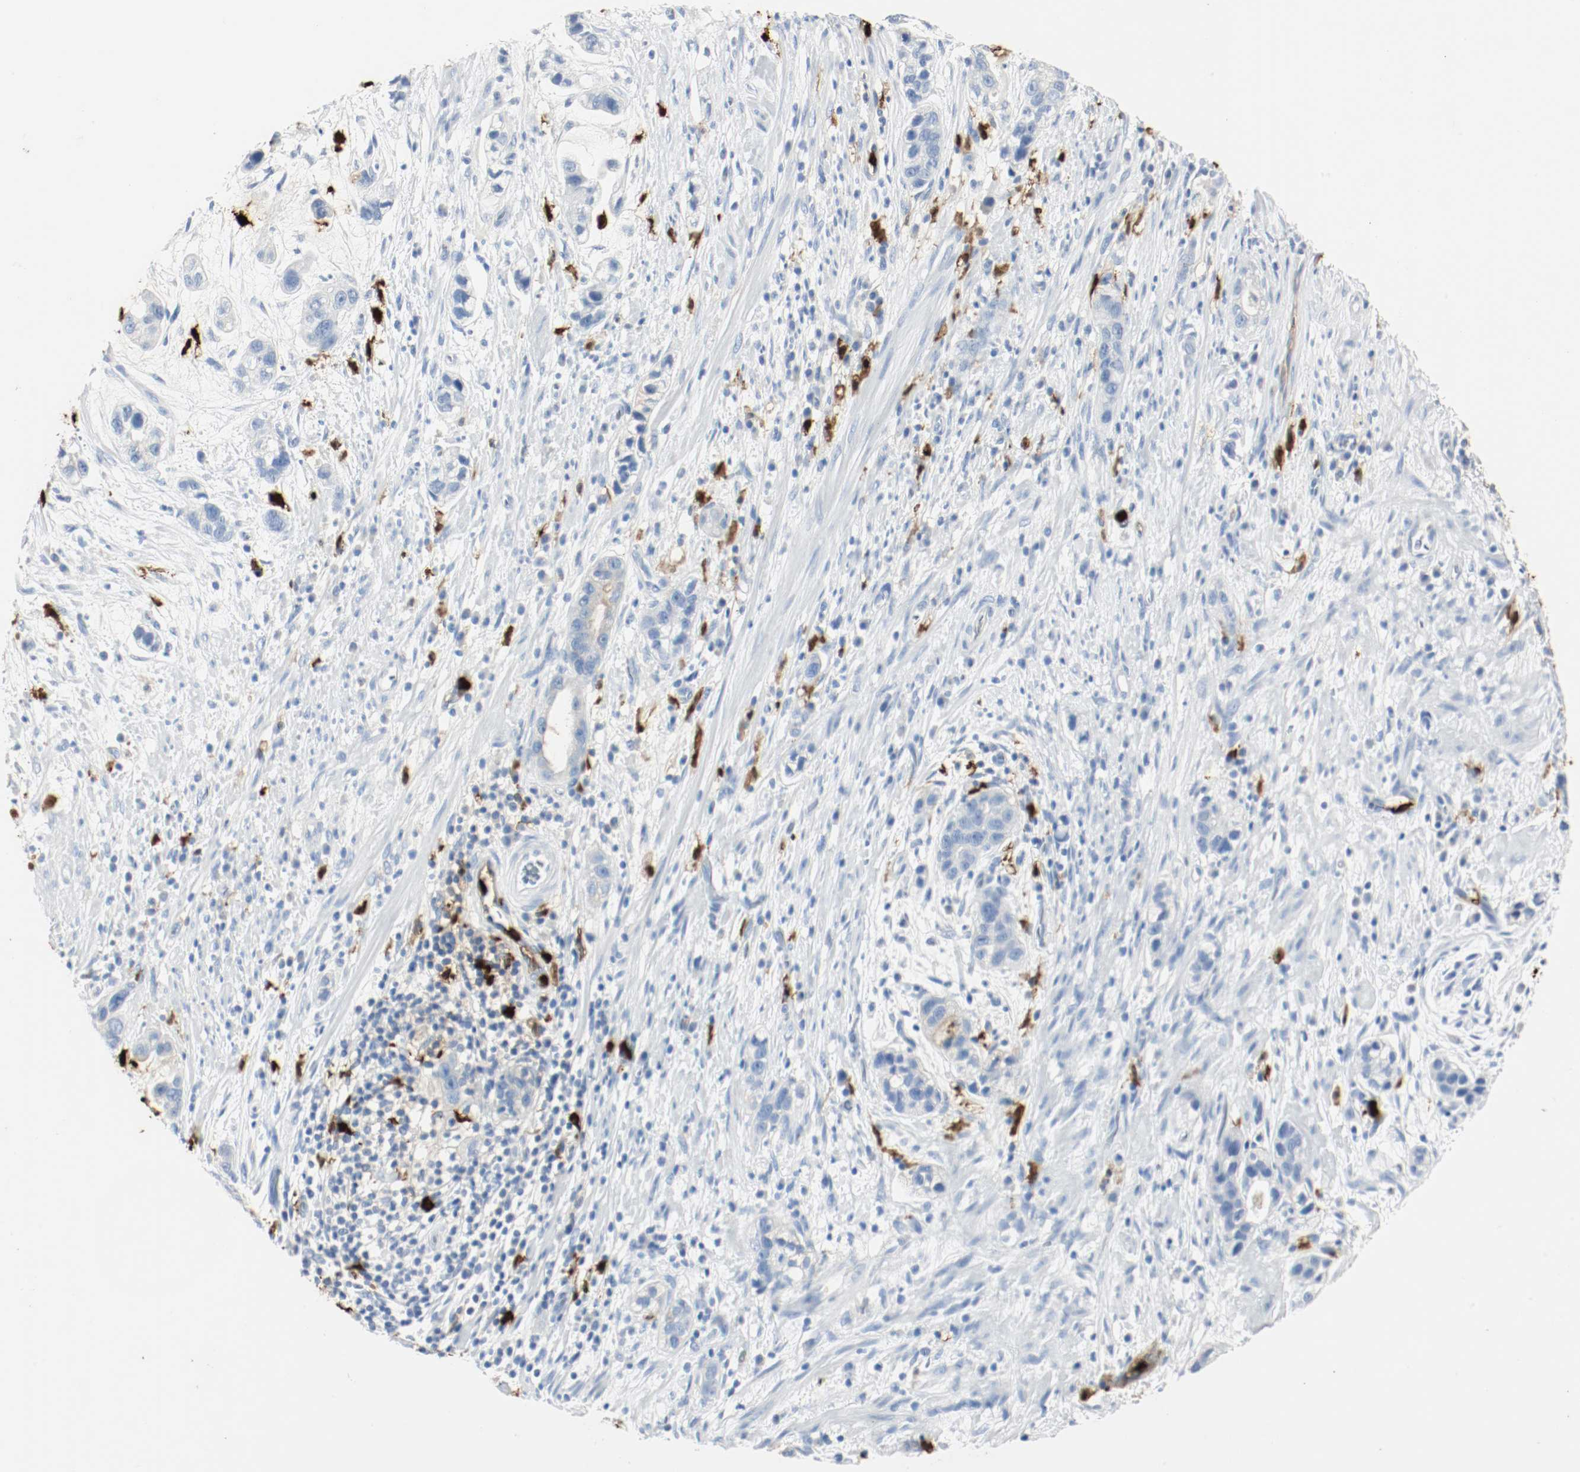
{"staining": {"intensity": "negative", "quantity": "none", "location": "none"}, "tissue": "stomach cancer", "cell_type": "Tumor cells", "image_type": "cancer", "snomed": [{"axis": "morphology", "description": "Adenocarcinoma, NOS"}, {"axis": "topography", "description": "Stomach, lower"}], "caption": "This is a photomicrograph of immunohistochemistry (IHC) staining of stomach adenocarcinoma, which shows no positivity in tumor cells.", "gene": "S100A9", "patient": {"sex": "female", "age": 93}}